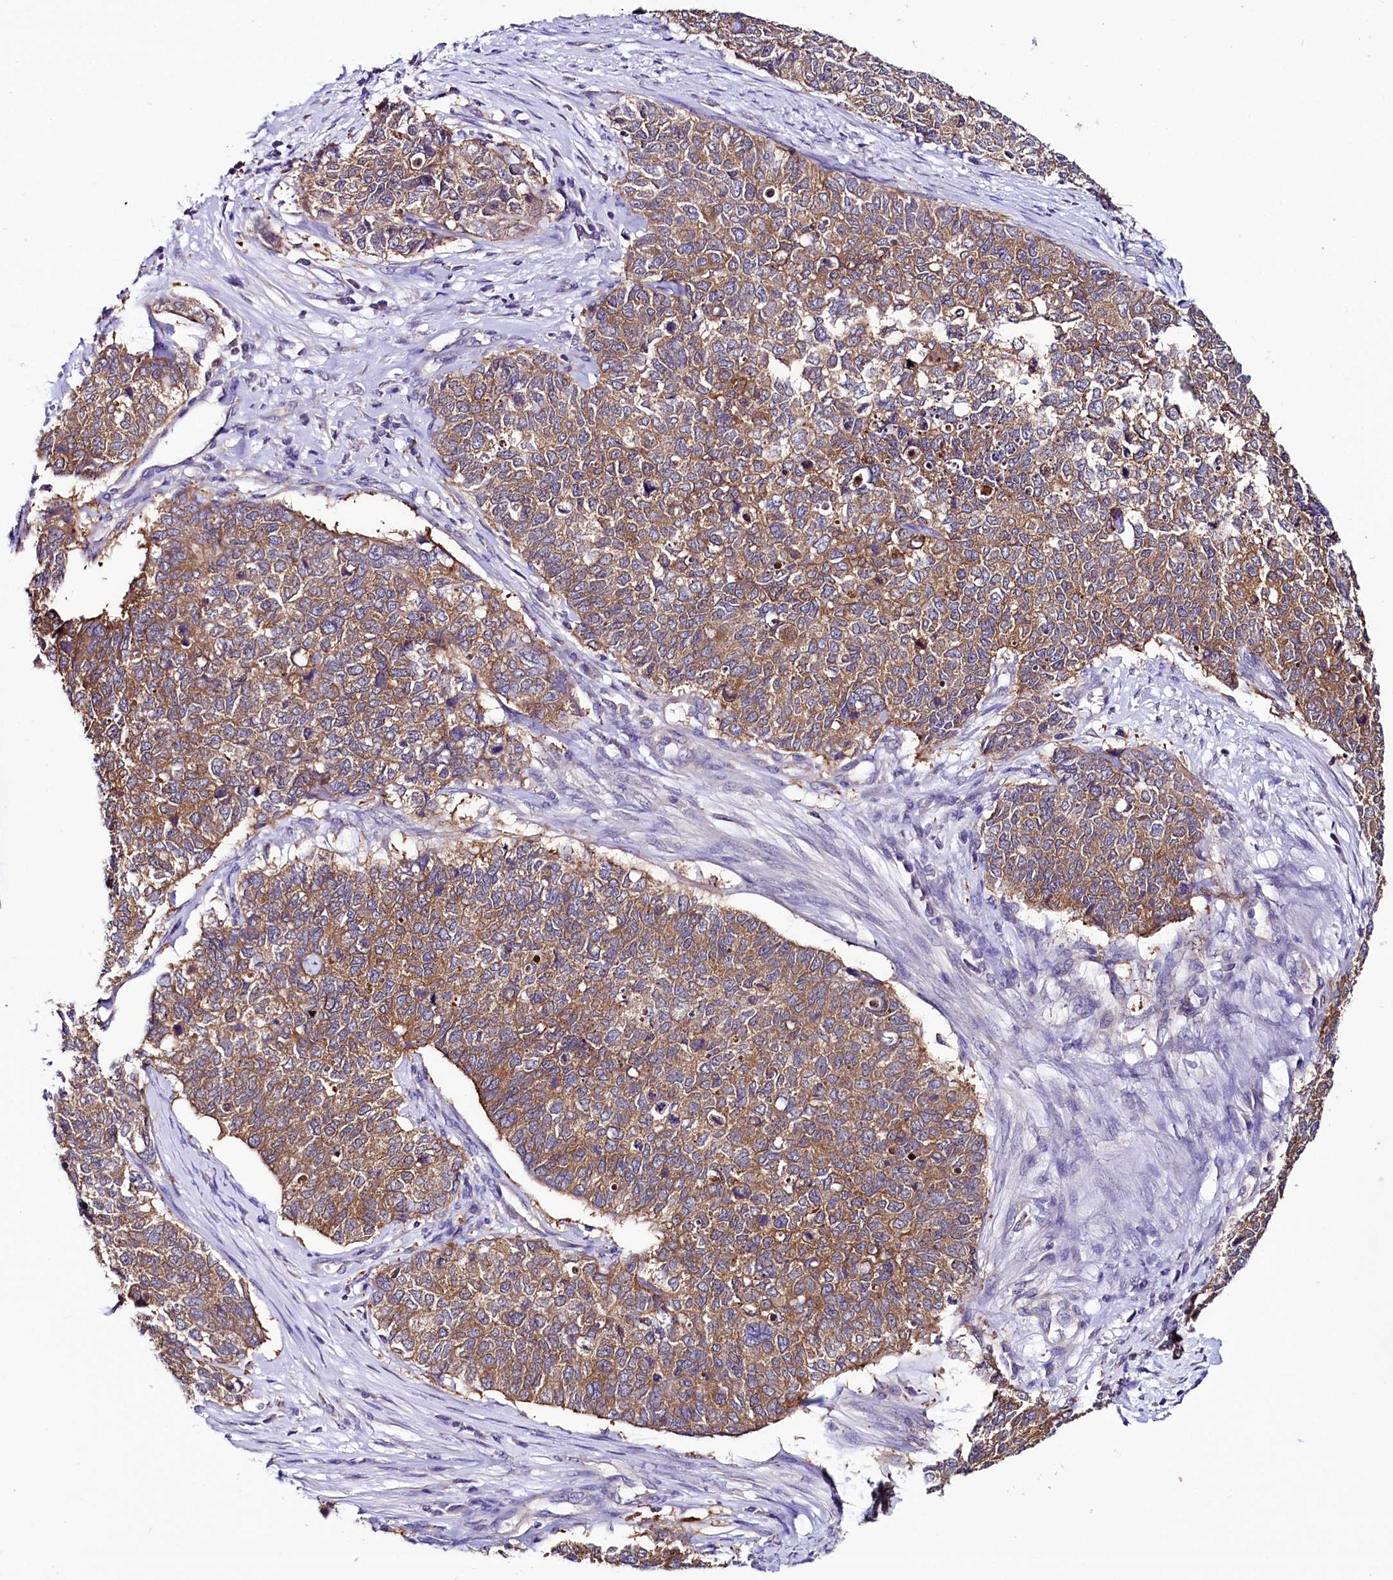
{"staining": {"intensity": "moderate", "quantity": ">75%", "location": "cytoplasmic/membranous"}, "tissue": "cervical cancer", "cell_type": "Tumor cells", "image_type": "cancer", "snomed": [{"axis": "morphology", "description": "Squamous cell carcinoma, NOS"}, {"axis": "topography", "description": "Cervix"}], "caption": "Cervical cancer (squamous cell carcinoma) stained with DAB immunohistochemistry (IHC) shows medium levels of moderate cytoplasmic/membranous staining in approximately >75% of tumor cells.", "gene": "ABHD5", "patient": {"sex": "female", "age": 63}}